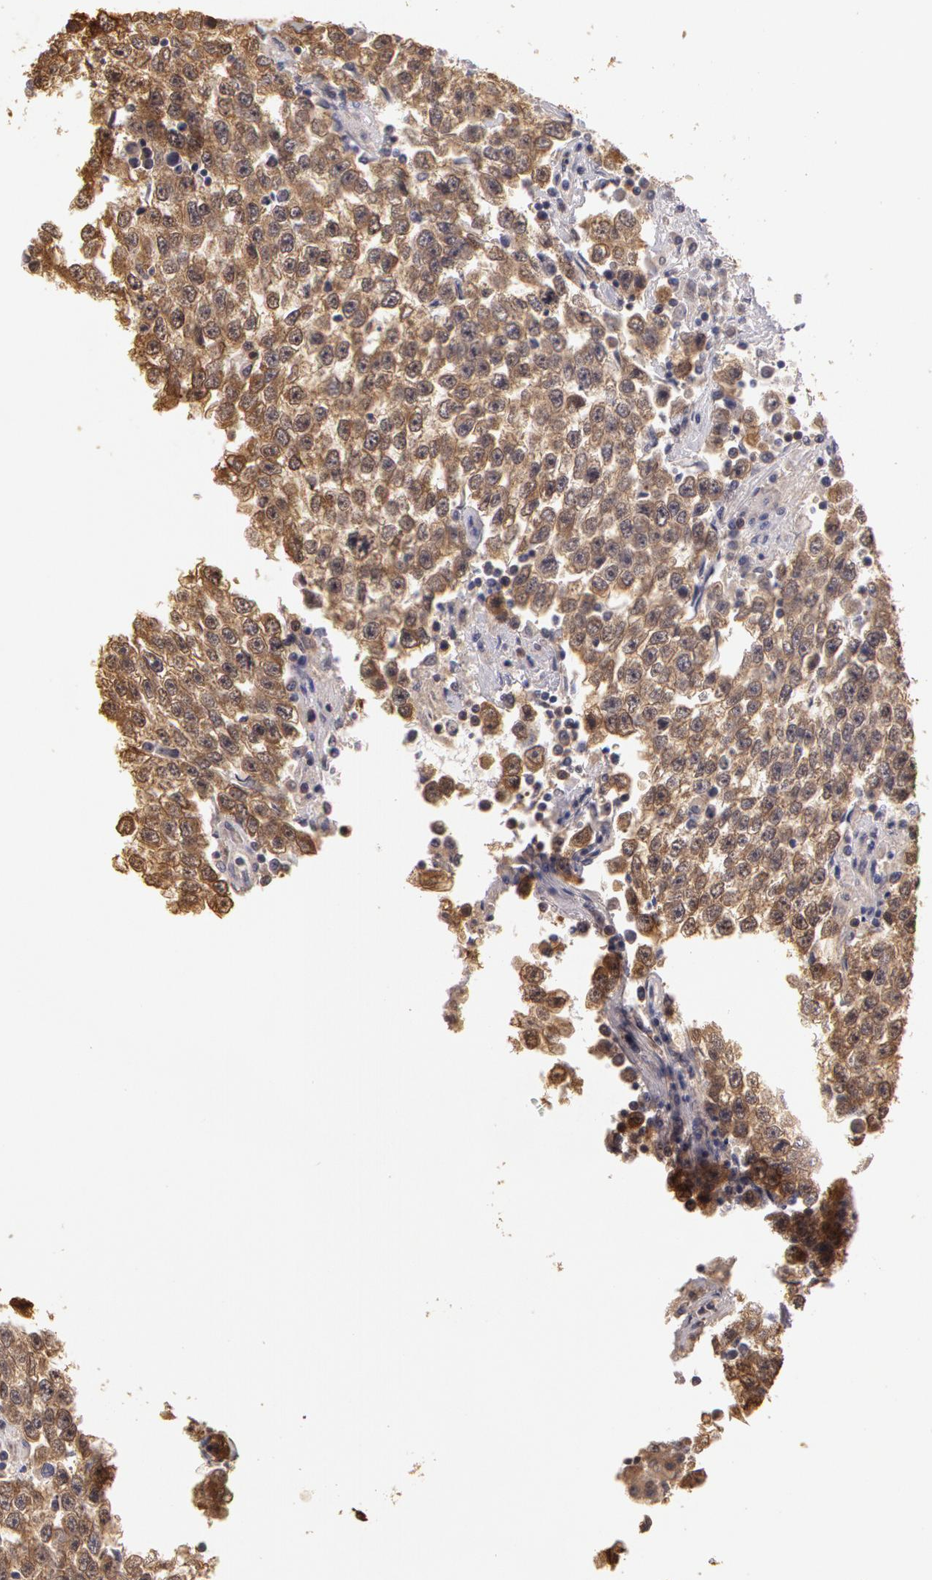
{"staining": {"intensity": "moderate", "quantity": "25%-75%", "location": "cytoplasmic/membranous"}, "tissue": "testis cancer", "cell_type": "Tumor cells", "image_type": "cancer", "snomed": [{"axis": "morphology", "description": "Seminoma, NOS"}, {"axis": "topography", "description": "Testis"}], "caption": "This is an image of immunohistochemistry (IHC) staining of seminoma (testis), which shows moderate expression in the cytoplasmic/membranous of tumor cells.", "gene": "AHSA1", "patient": {"sex": "male", "age": 36}}